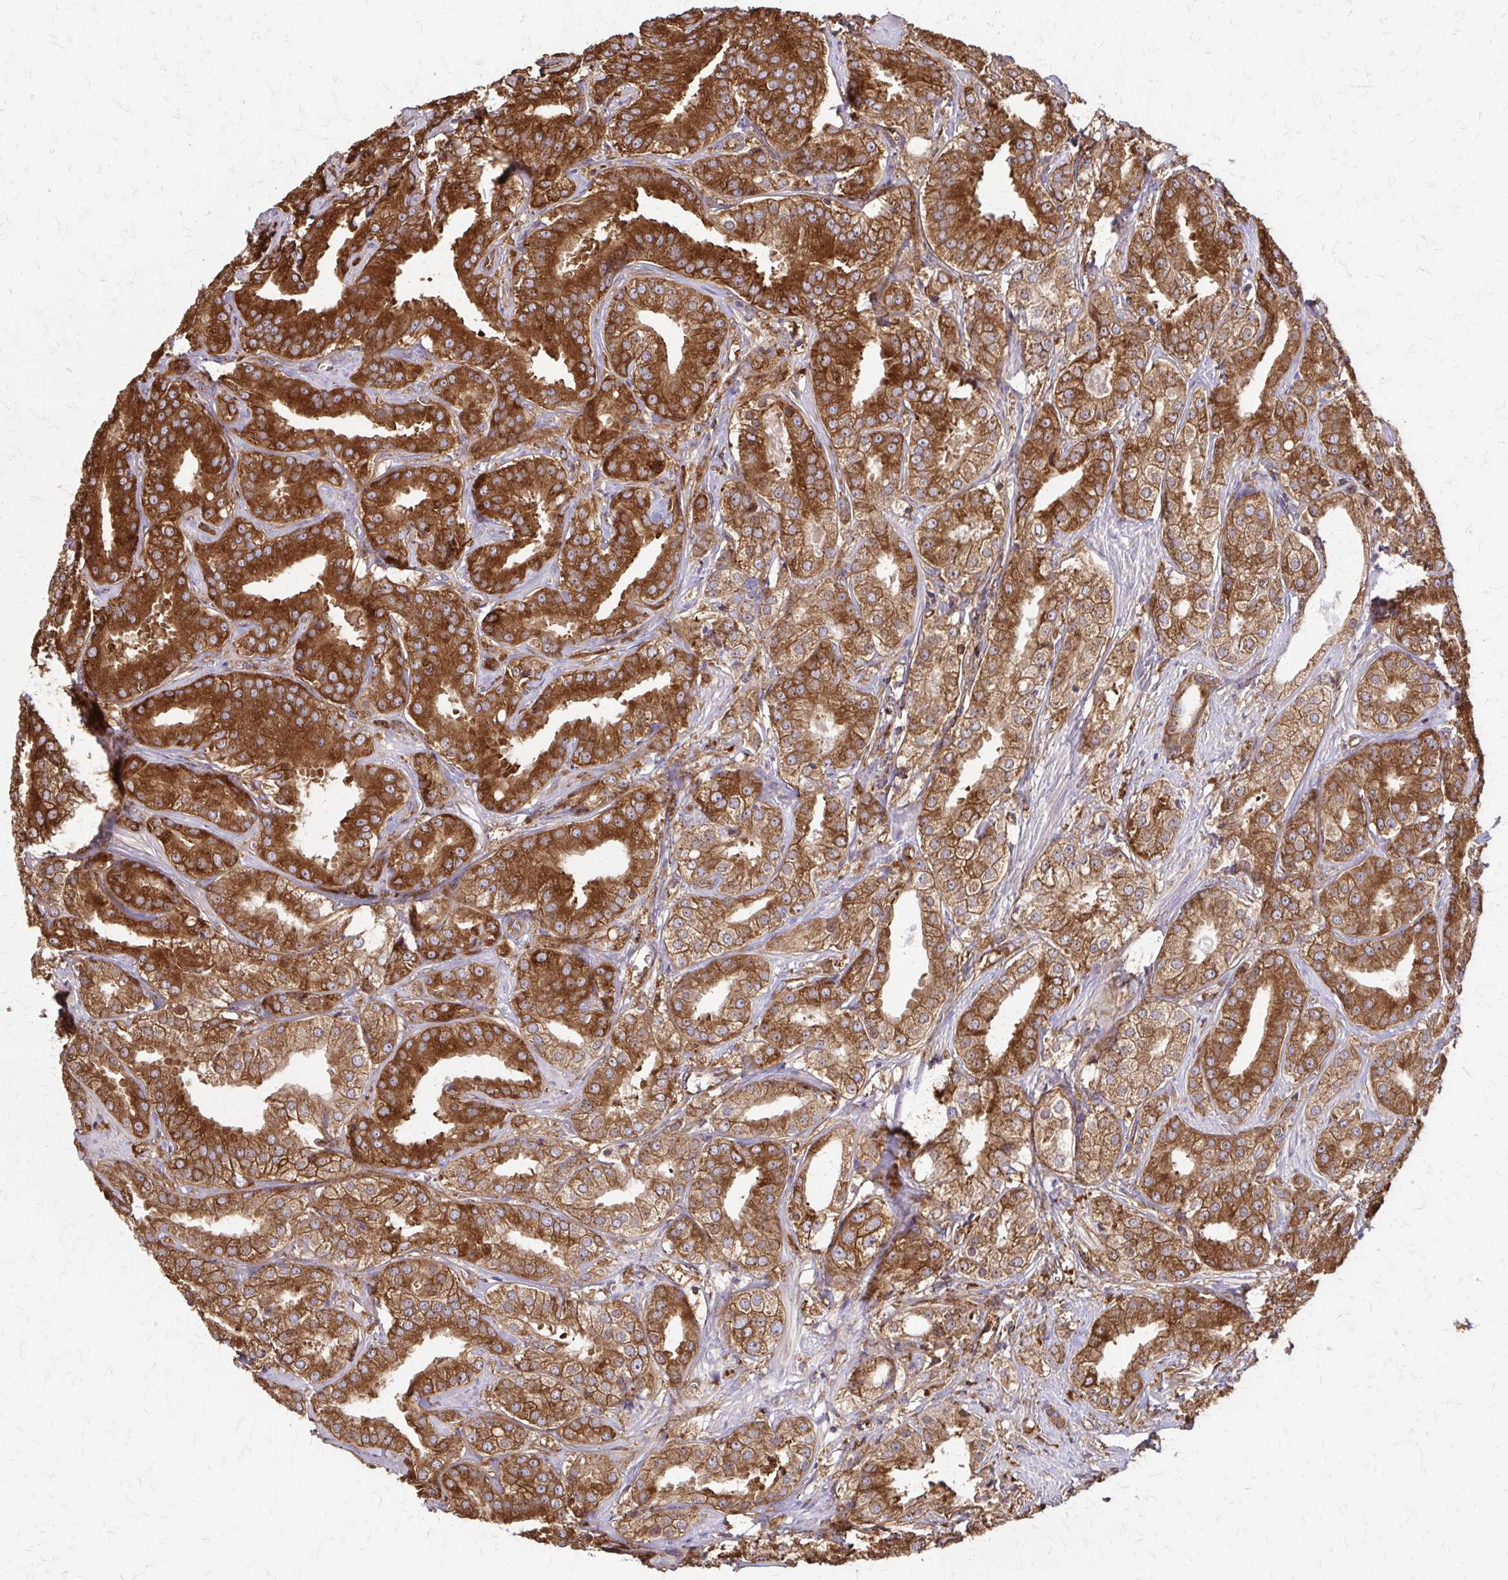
{"staining": {"intensity": "strong", "quantity": ">75%", "location": "cytoplasmic/membranous"}, "tissue": "prostate cancer", "cell_type": "Tumor cells", "image_type": "cancer", "snomed": [{"axis": "morphology", "description": "Adenocarcinoma, High grade"}, {"axis": "topography", "description": "Prostate"}], "caption": "Immunohistochemistry histopathology image of human prostate cancer (adenocarcinoma (high-grade)) stained for a protein (brown), which demonstrates high levels of strong cytoplasmic/membranous expression in approximately >75% of tumor cells.", "gene": "EEF2", "patient": {"sex": "male", "age": 64}}